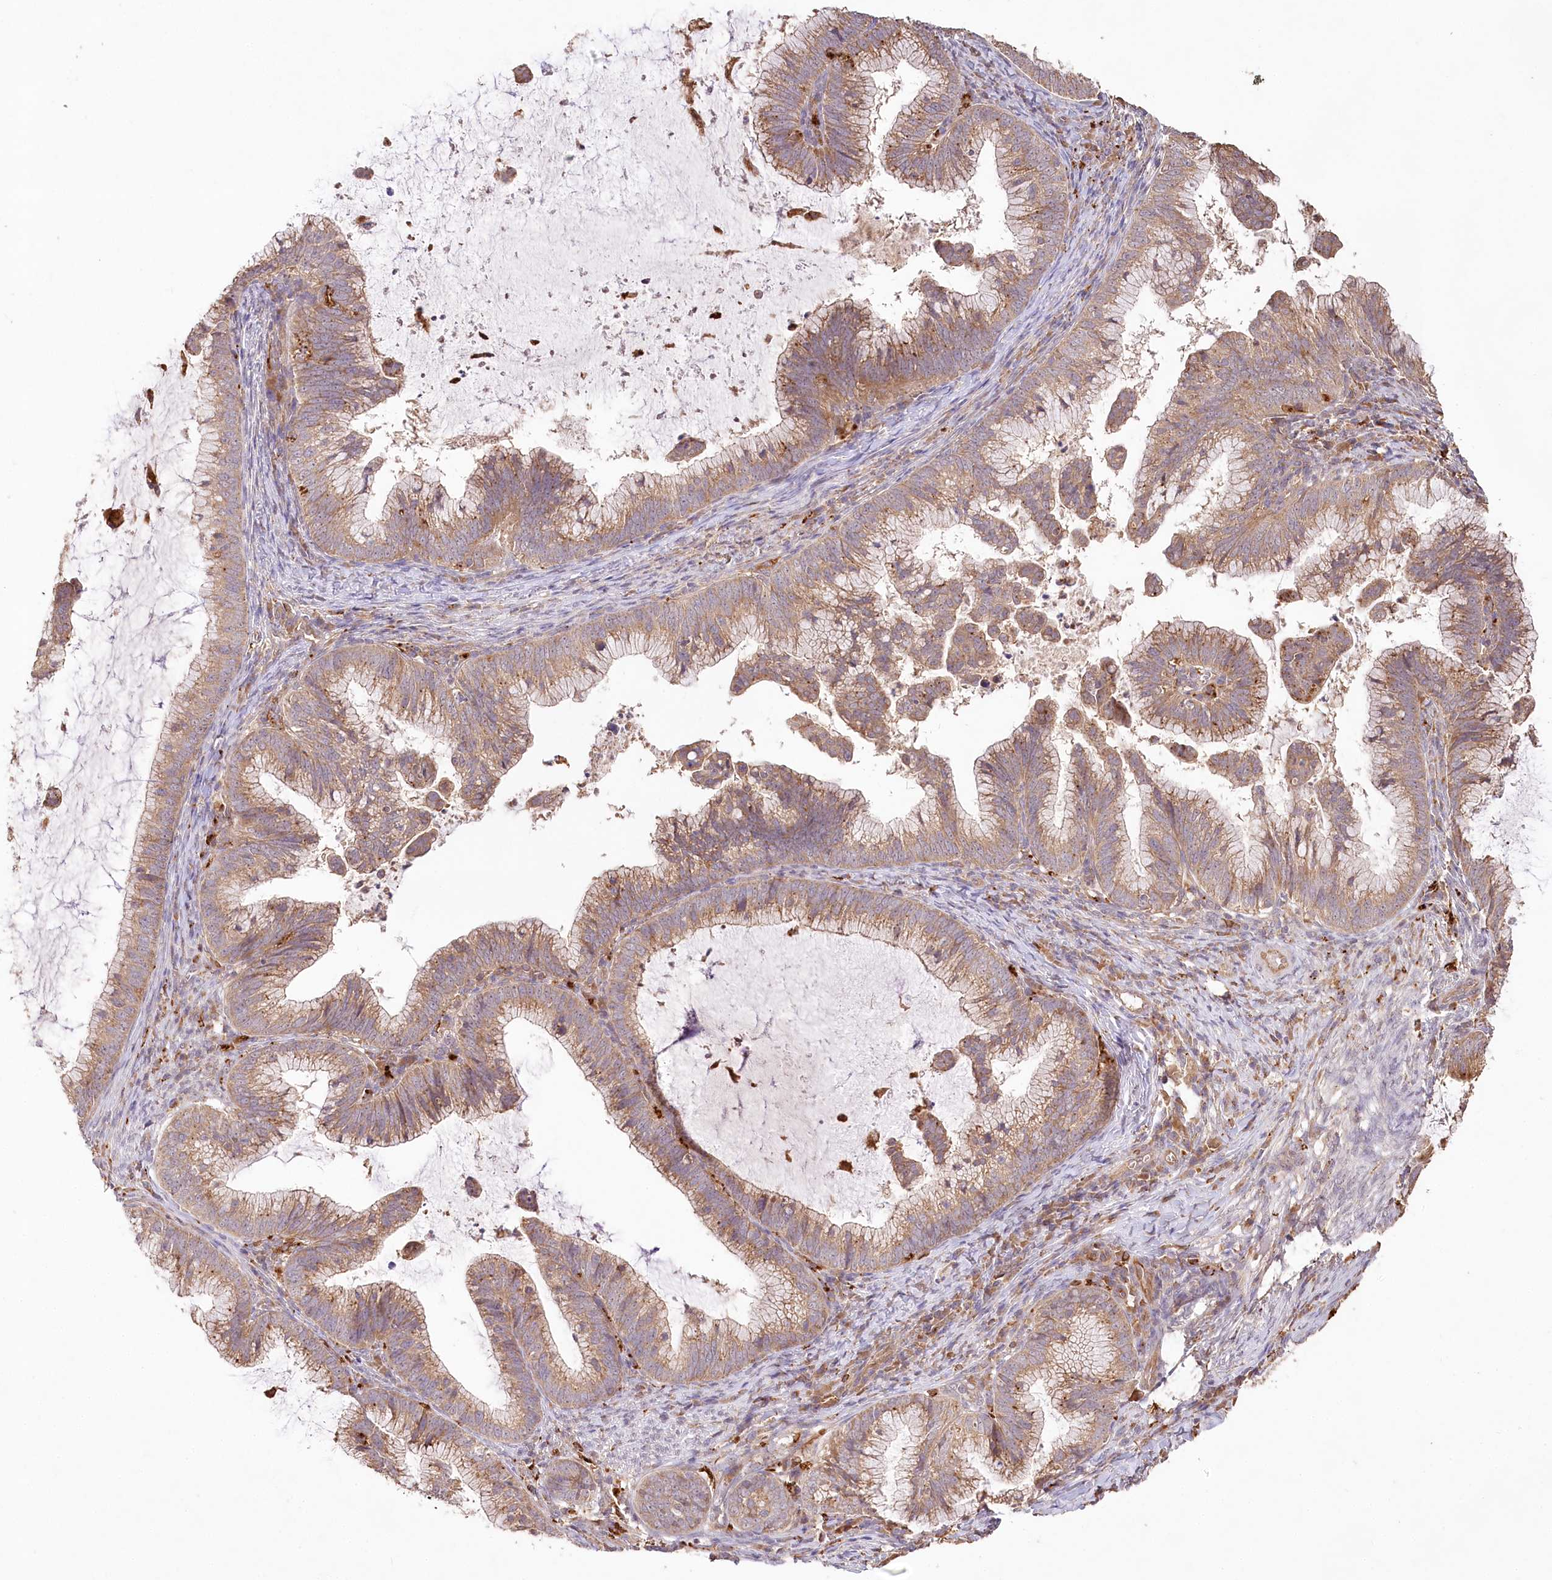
{"staining": {"intensity": "moderate", "quantity": ">75%", "location": "cytoplasmic/membranous"}, "tissue": "cervical cancer", "cell_type": "Tumor cells", "image_type": "cancer", "snomed": [{"axis": "morphology", "description": "Adenocarcinoma, NOS"}, {"axis": "topography", "description": "Cervix"}], "caption": "This is an image of immunohistochemistry staining of cervical cancer, which shows moderate expression in the cytoplasmic/membranous of tumor cells.", "gene": "DMXL1", "patient": {"sex": "female", "age": 36}}